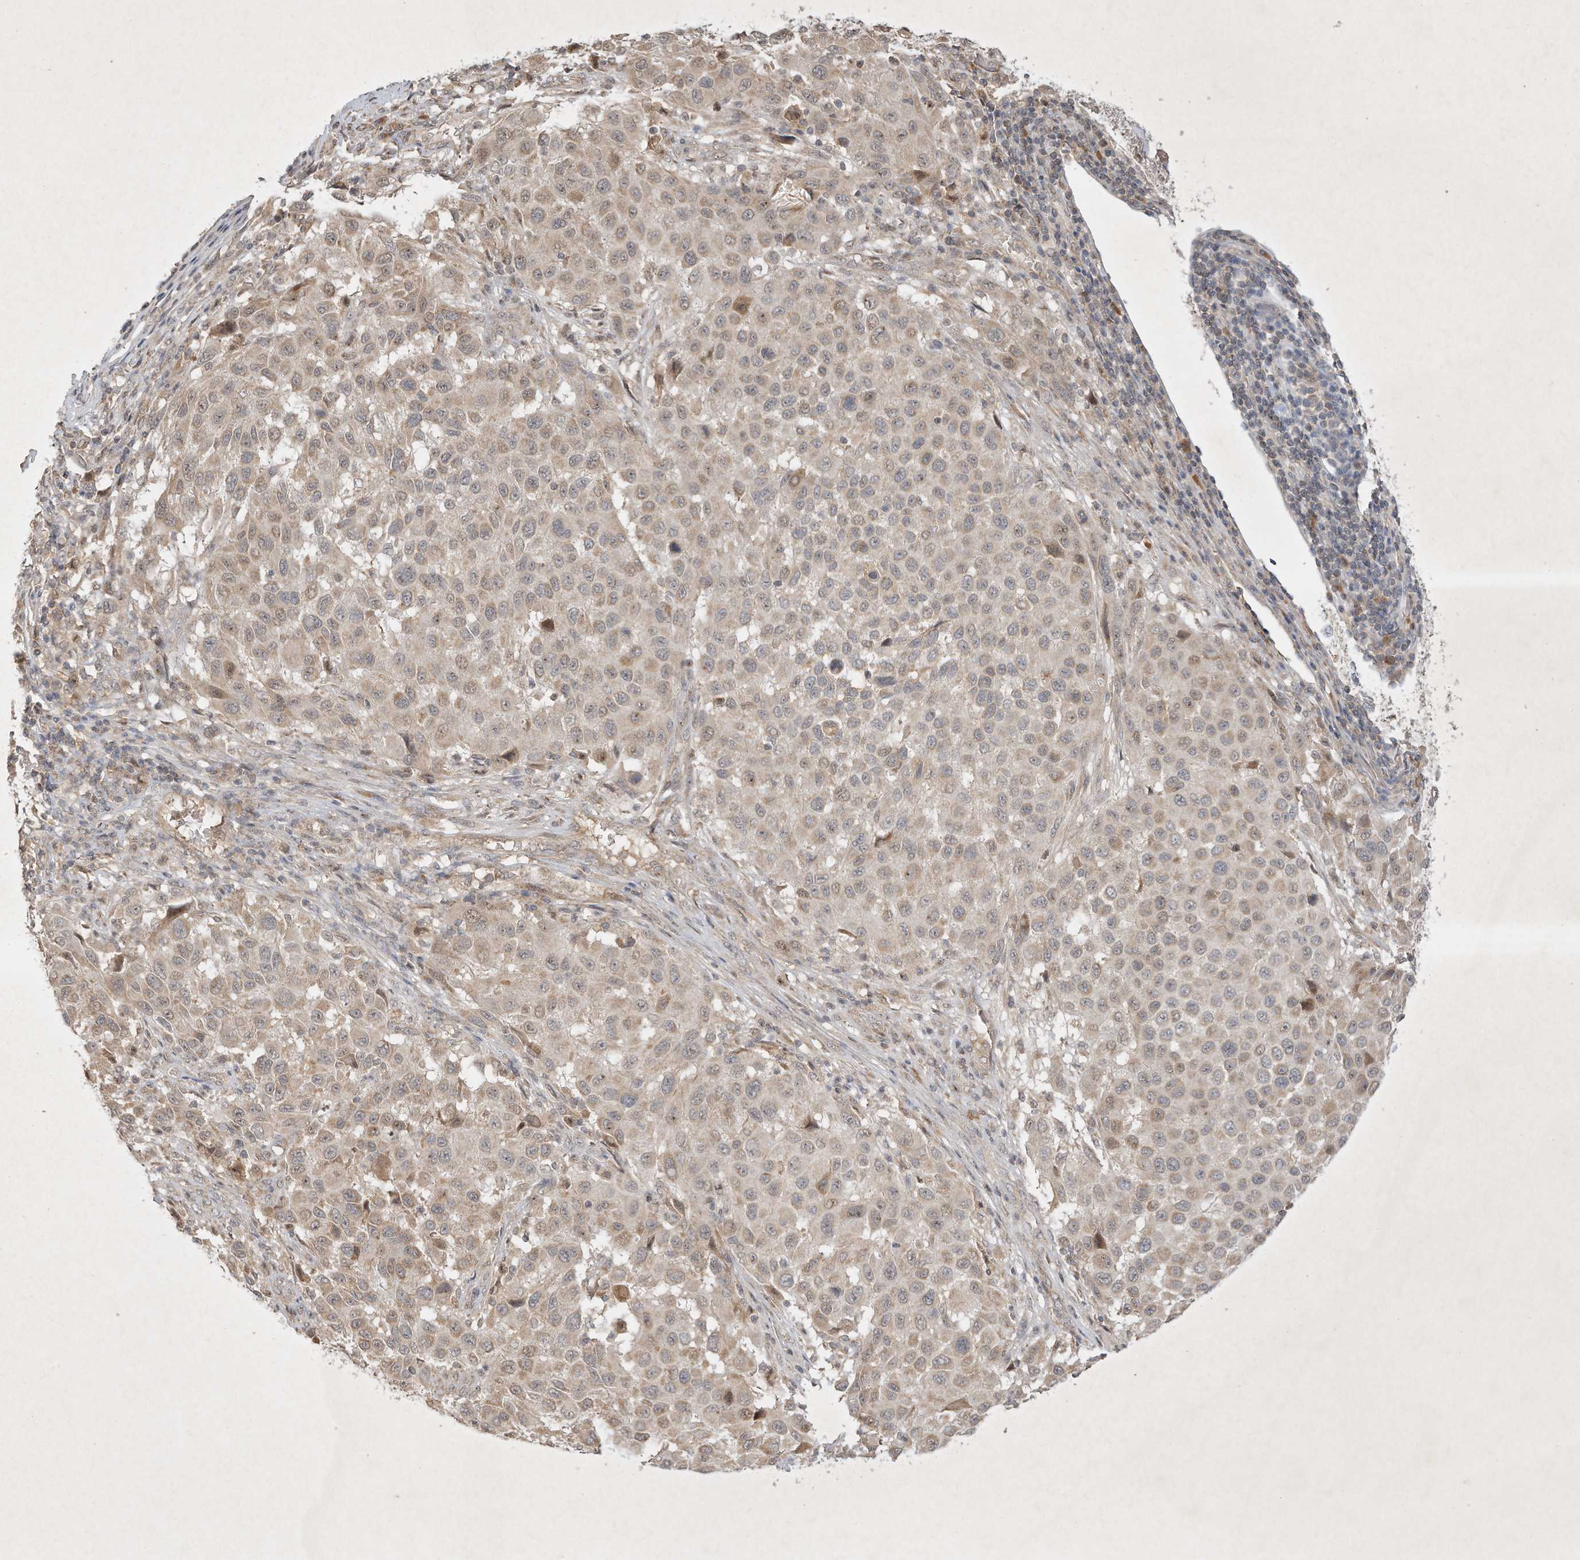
{"staining": {"intensity": "weak", "quantity": "25%-75%", "location": "cytoplasmic/membranous"}, "tissue": "melanoma", "cell_type": "Tumor cells", "image_type": "cancer", "snomed": [{"axis": "morphology", "description": "Malignant melanoma, Metastatic site"}, {"axis": "topography", "description": "Lymph node"}], "caption": "Brown immunohistochemical staining in human melanoma shows weak cytoplasmic/membranous positivity in about 25%-75% of tumor cells.", "gene": "BTRC", "patient": {"sex": "male", "age": 61}}